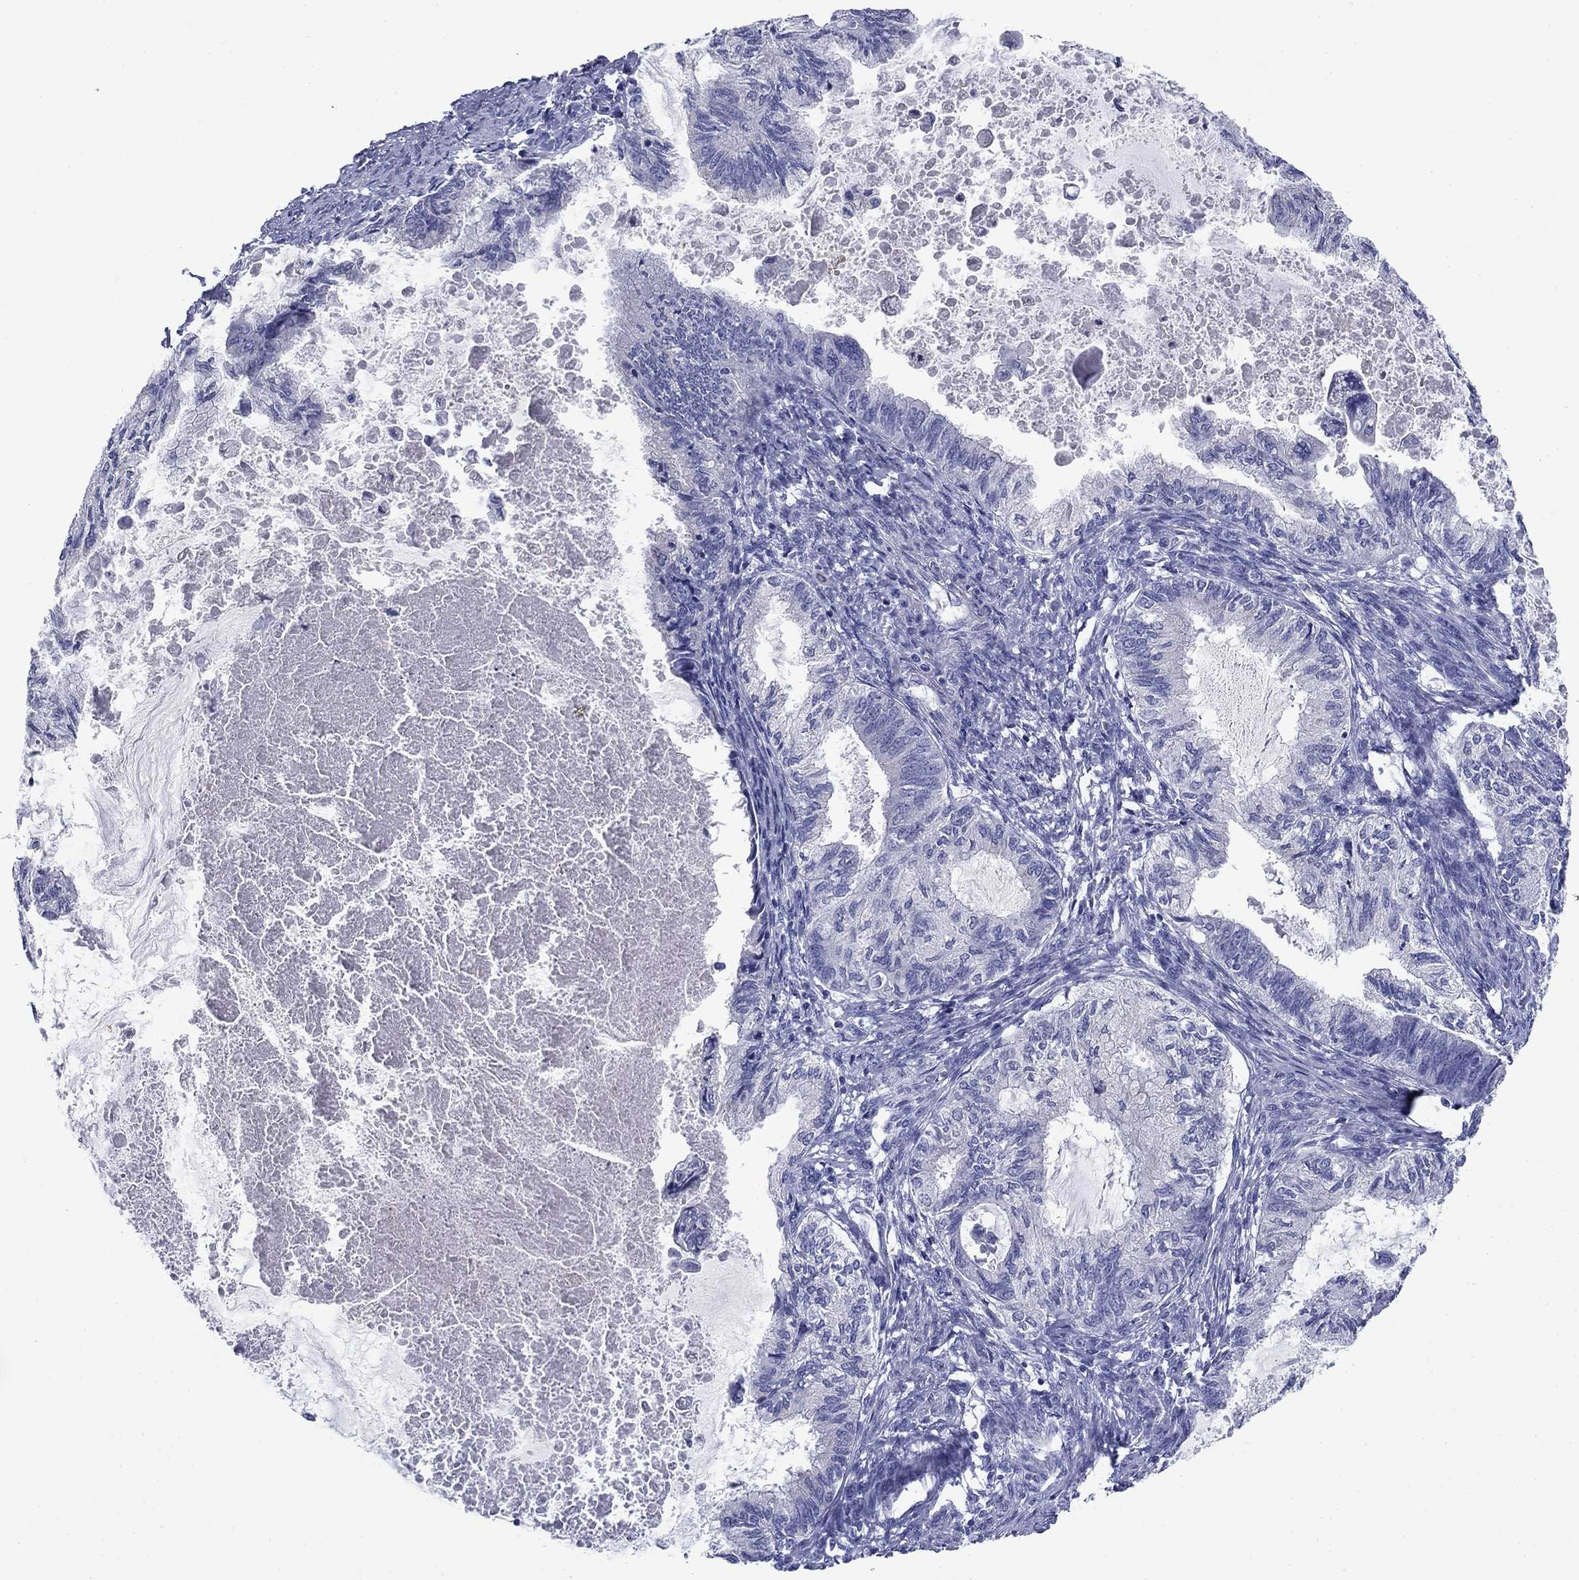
{"staining": {"intensity": "negative", "quantity": "none", "location": "none"}, "tissue": "endometrial cancer", "cell_type": "Tumor cells", "image_type": "cancer", "snomed": [{"axis": "morphology", "description": "Adenocarcinoma, NOS"}, {"axis": "topography", "description": "Endometrium"}], "caption": "Photomicrograph shows no significant protein positivity in tumor cells of endometrial adenocarcinoma. (Brightfield microscopy of DAB (3,3'-diaminobenzidine) immunohistochemistry (IHC) at high magnification).", "gene": "PRKCG", "patient": {"sex": "female", "age": 86}}